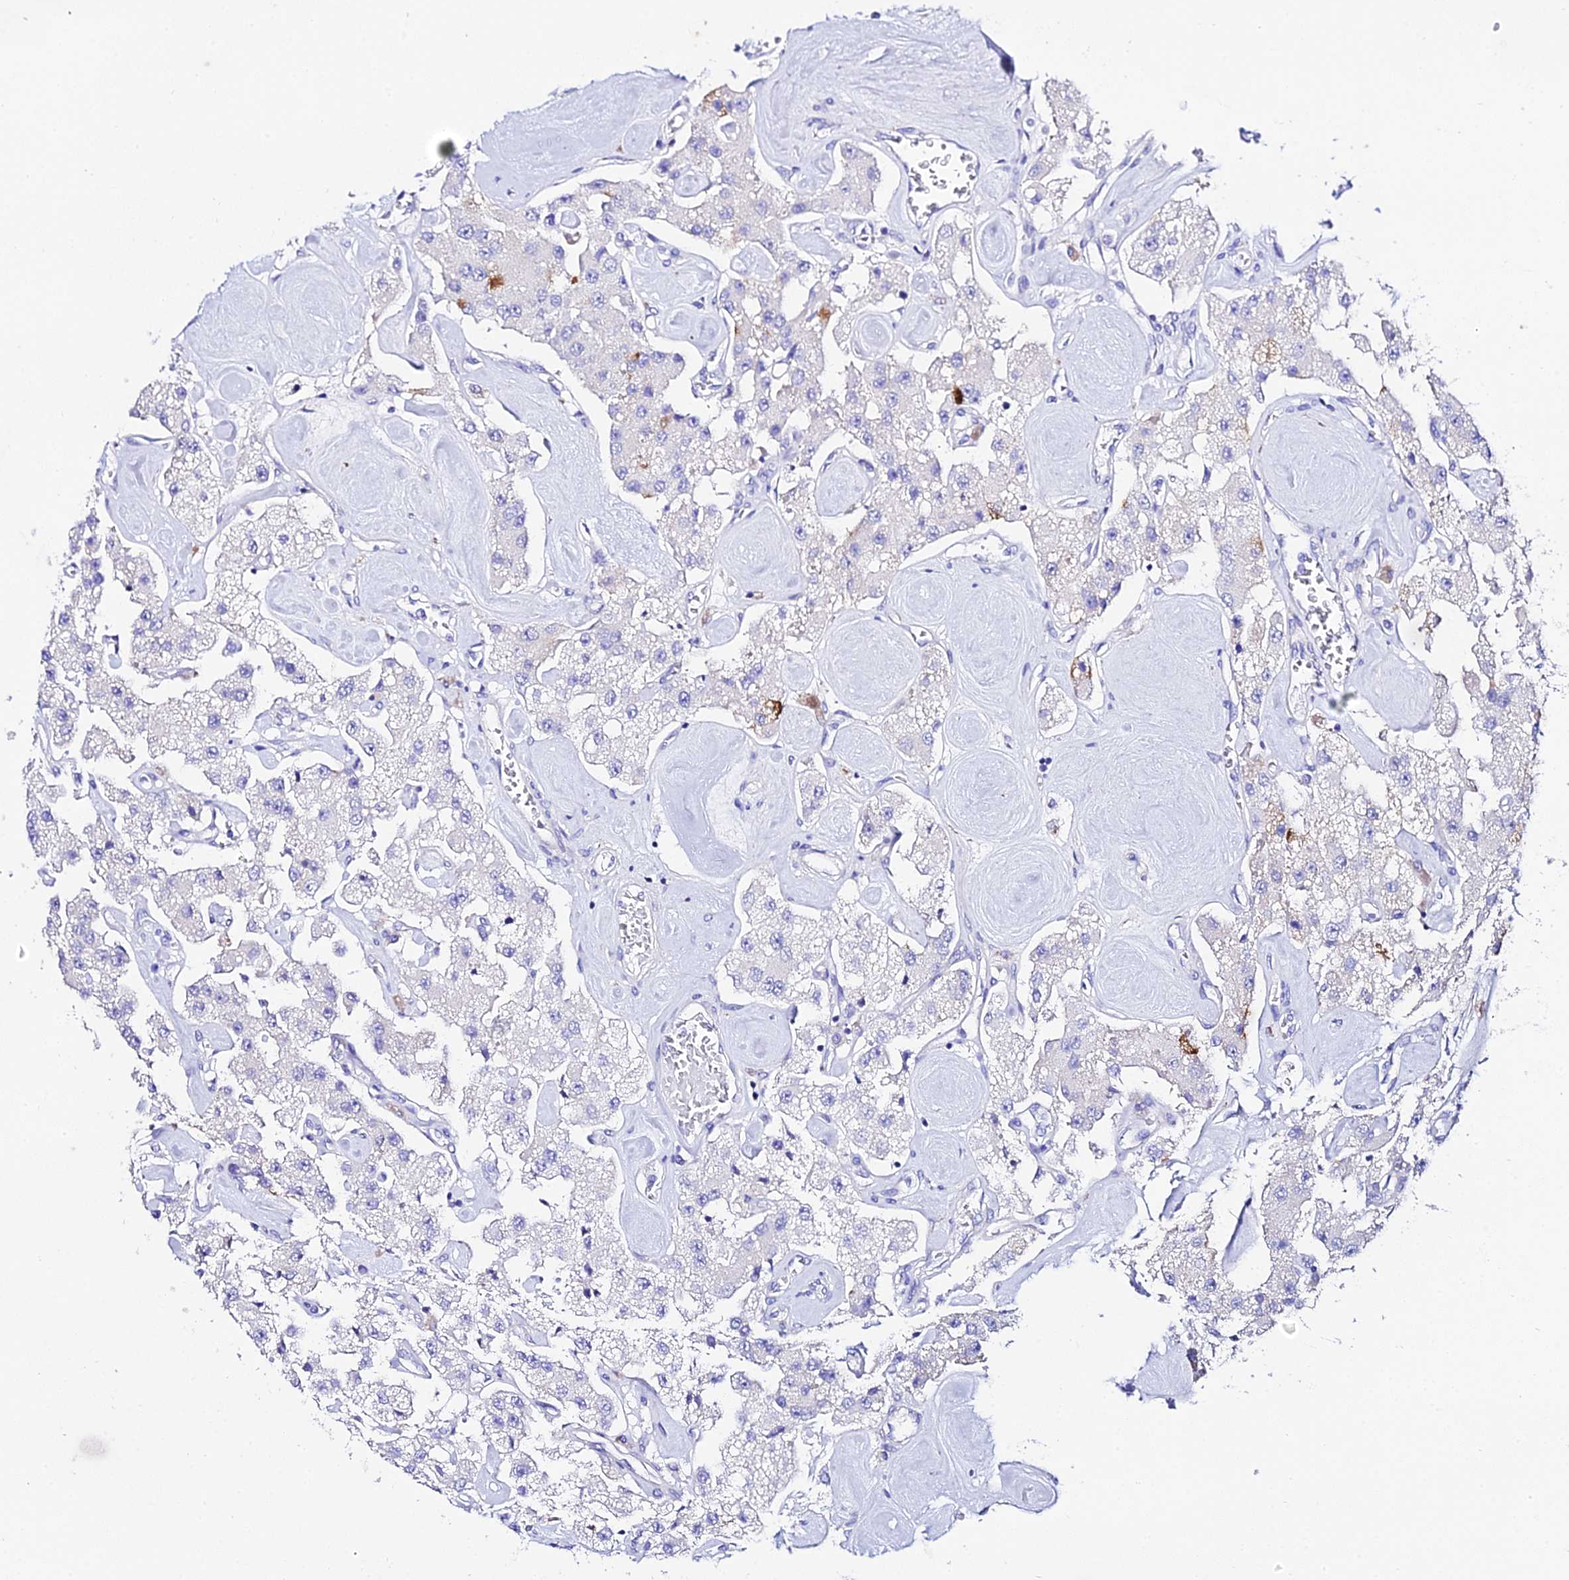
{"staining": {"intensity": "negative", "quantity": "none", "location": "none"}, "tissue": "carcinoid", "cell_type": "Tumor cells", "image_type": "cancer", "snomed": [{"axis": "morphology", "description": "Carcinoid, malignant, NOS"}, {"axis": "topography", "description": "Pancreas"}], "caption": "An immunohistochemistry (IHC) image of carcinoid is shown. There is no staining in tumor cells of carcinoid.", "gene": "TMEM117", "patient": {"sex": "male", "age": 41}}